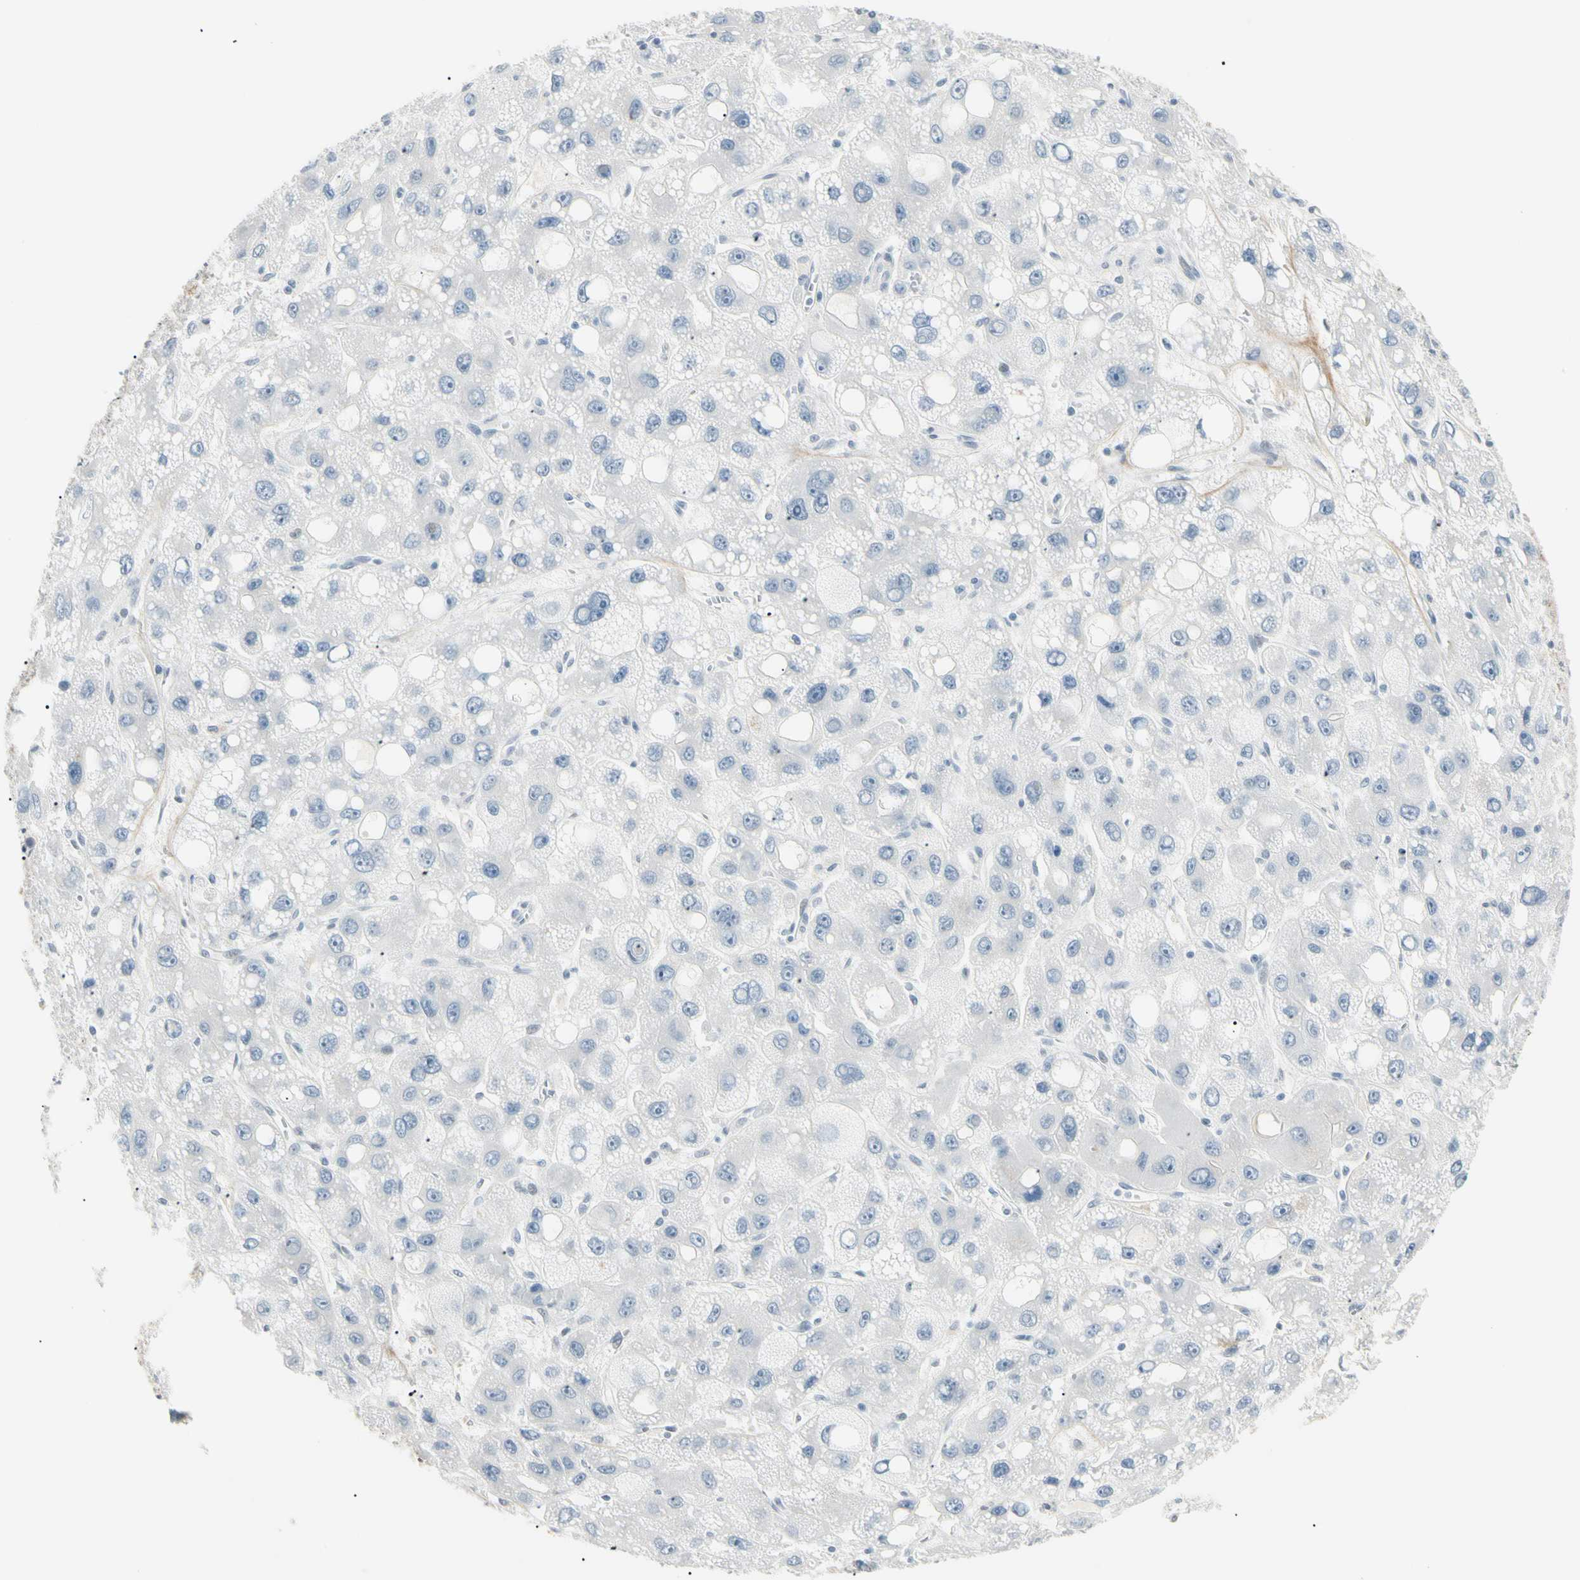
{"staining": {"intensity": "negative", "quantity": "none", "location": "none"}, "tissue": "liver cancer", "cell_type": "Tumor cells", "image_type": "cancer", "snomed": [{"axis": "morphology", "description": "Carcinoma, Hepatocellular, NOS"}, {"axis": "topography", "description": "Liver"}], "caption": "The micrograph reveals no significant staining in tumor cells of liver cancer (hepatocellular carcinoma). (IHC, brightfield microscopy, high magnification).", "gene": "ASPN", "patient": {"sex": "male", "age": 55}}